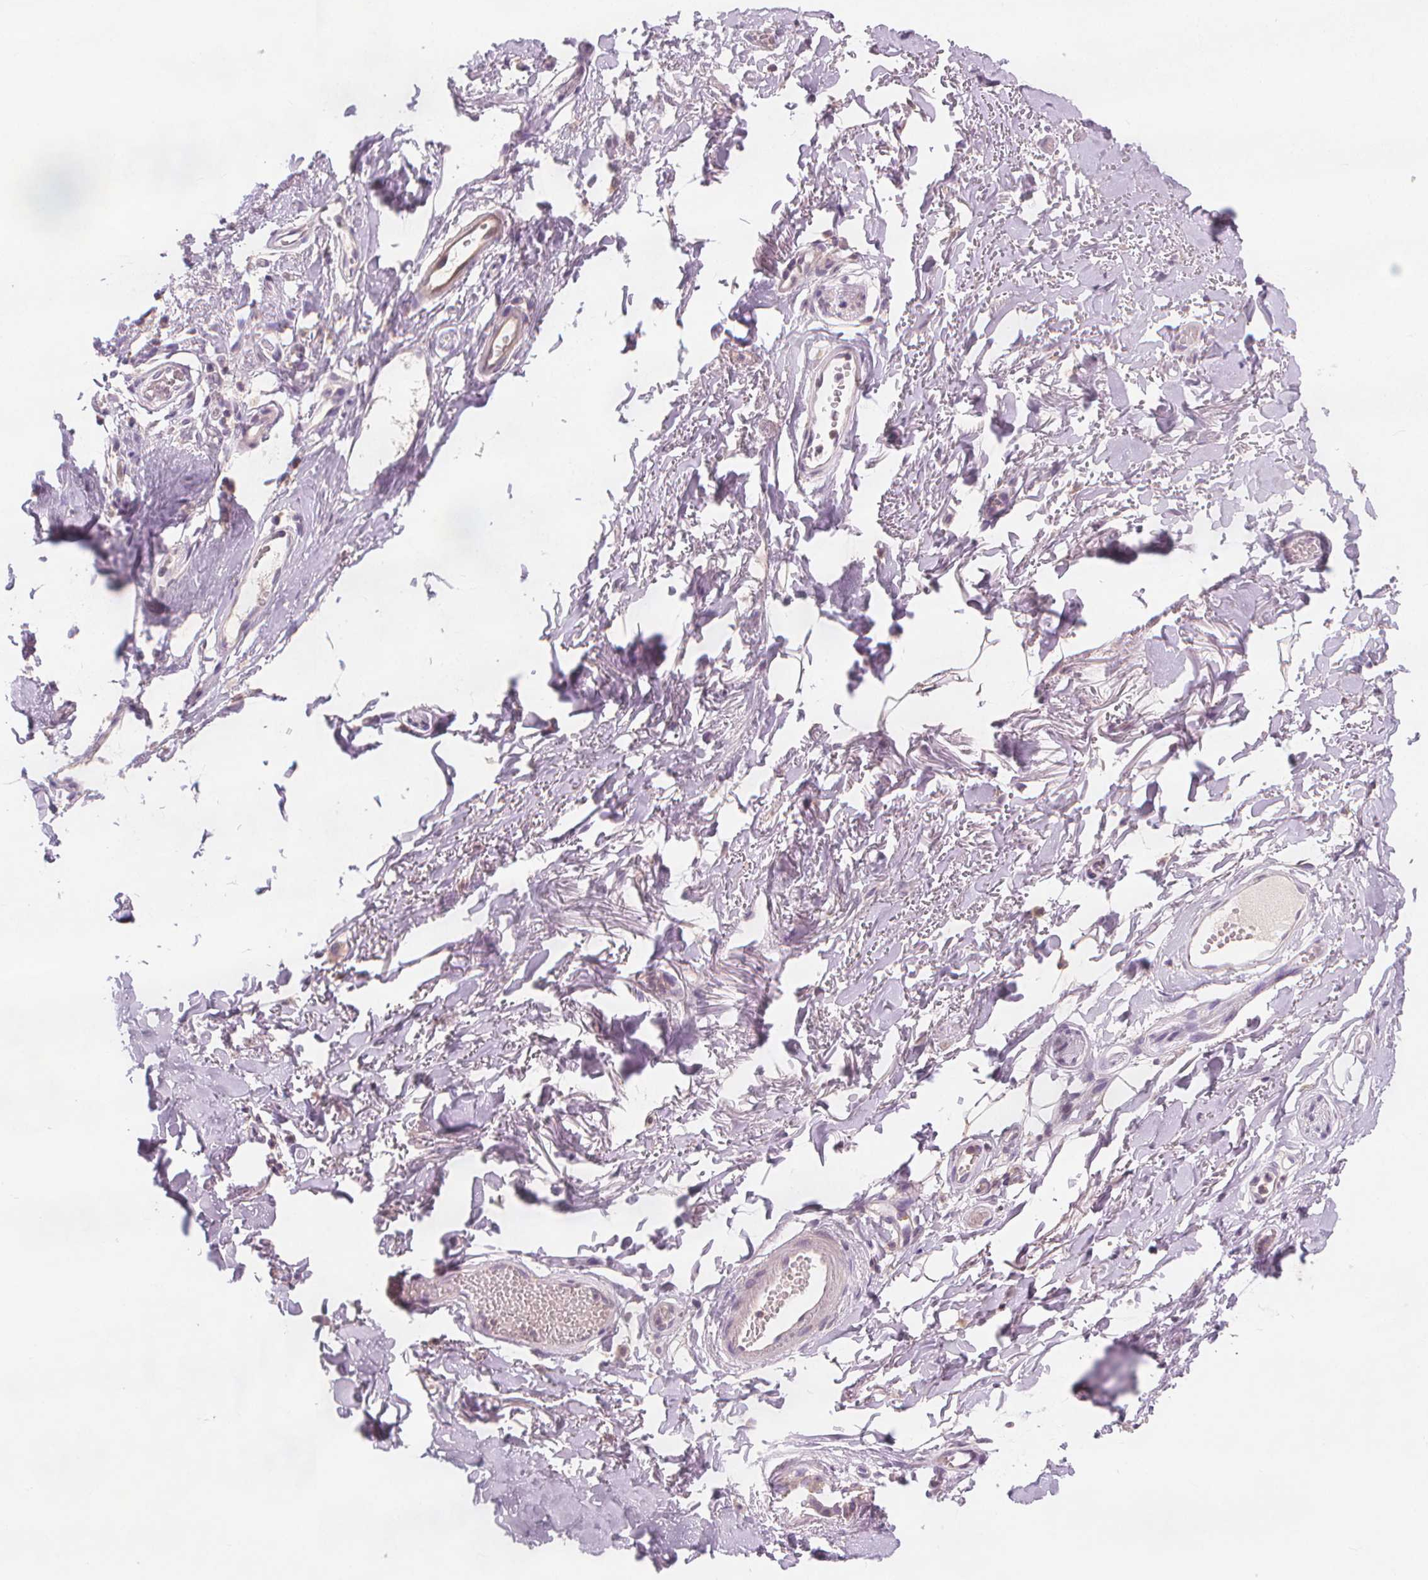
{"staining": {"intensity": "negative", "quantity": "none", "location": "none"}, "tissue": "adipose tissue", "cell_type": "Adipocytes", "image_type": "normal", "snomed": [{"axis": "morphology", "description": "Normal tissue, NOS"}, {"axis": "topography", "description": "Anal"}, {"axis": "topography", "description": "Peripheral nerve tissue"}], "caption": "The histopathology image reveals no significant expression in adipocytes of adipose tissue. (Stains: DAB immunohistochemistry with hematoxylin counter stain, Microscopy: brightfield microscopy at high magnification).", "gene": "RAB20", "patient": {"sex": "male", "age": 78}}